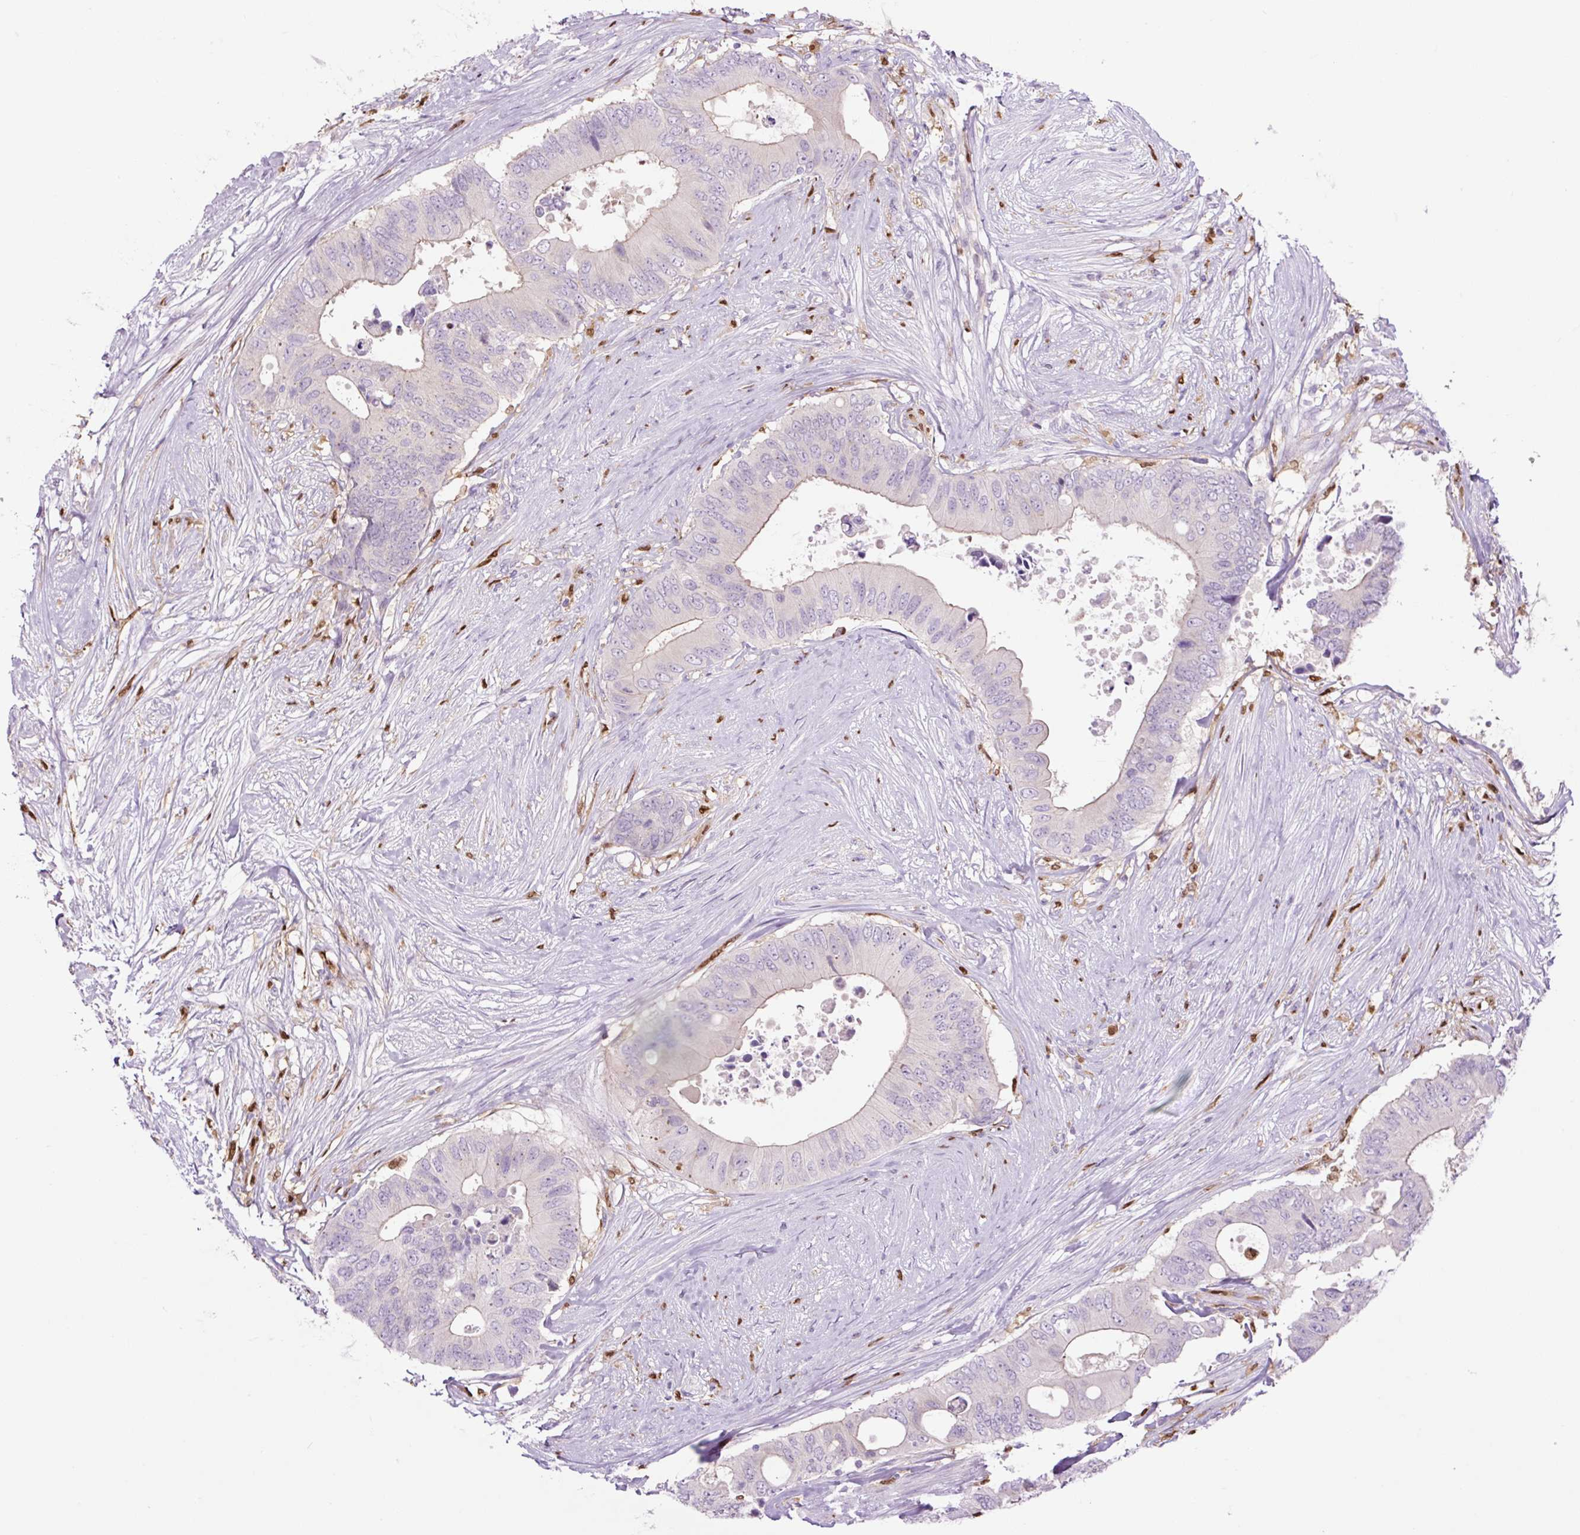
{"staining": {"intensity": "weak", "quantity": "<25%", "location": "cytoplasmic/membranous"}, "tissue": "colorectal cancer", "cell_type": "Tumor cells", "image_type": "cancer", "snomed": [{"axis": "morphology", "description": "Adenocarcinoma, NOS"}, {"axis": "topography", "description": "Colon"}], "caption": "Colorectal cancer (adenocarcinoma) stained for a protein using immunohistochemistry (IHC) shows no expression tumor cells.", "gene": "SPI1", "patient": {"sex": "male", "age": 71}}